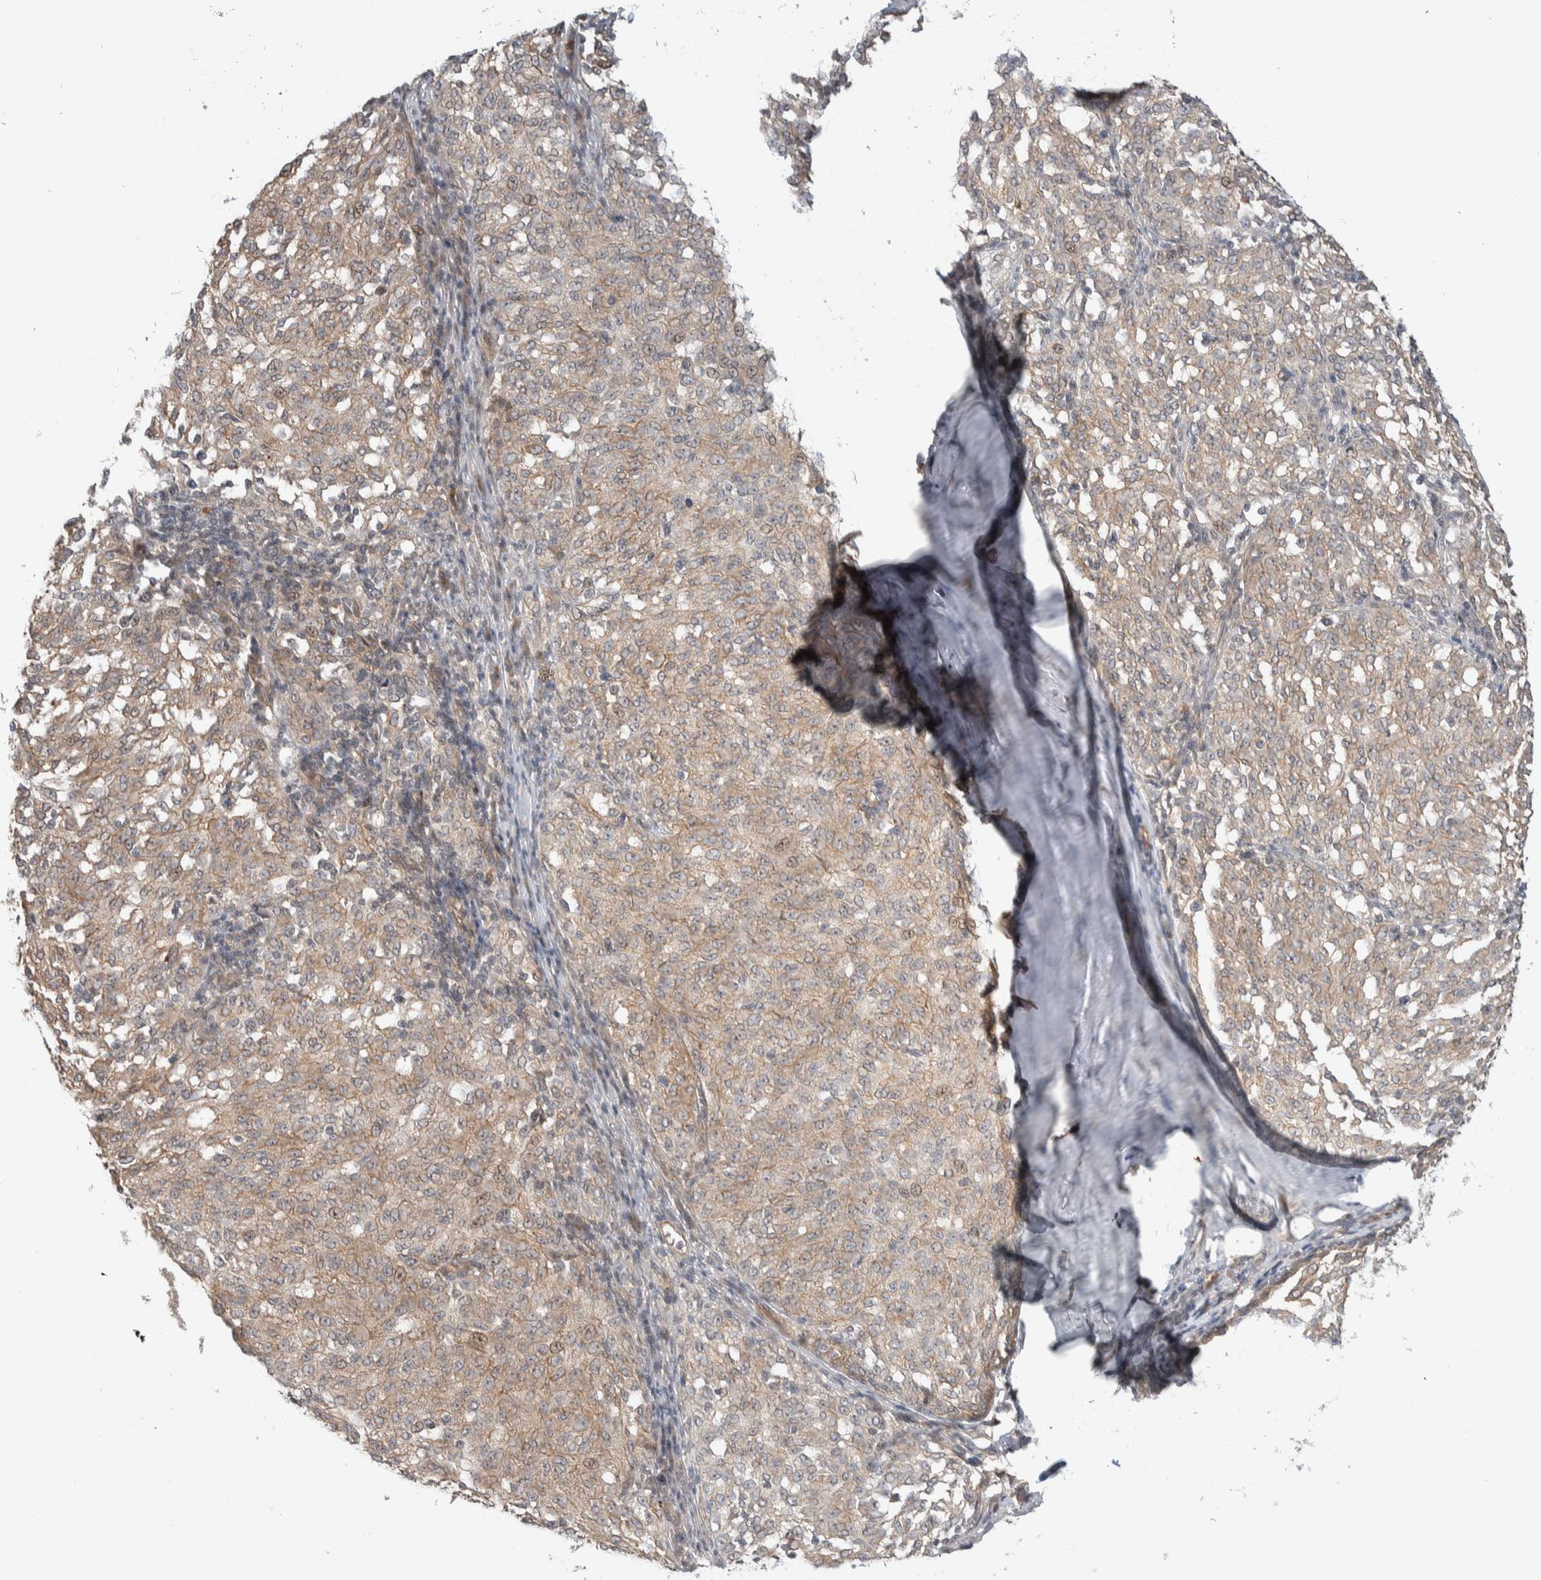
{"staining": {"intensity": "weak", "quantity": ">75%", "location": "cytoplasmic/membranous"}, "tissue": "melanoma", "cell_type": "Tumor cells", "image_type": "cancer", "snomed": [{"axis": "morphology", "description": "Malignant melanoma, NOS"}, {"axis": "topography", "description": "Skin"}], "caption": "Brown immunohistochemical staining in human melanoma reveals weak cytoplasmic/membranous expression in about >75% of tumor cells. (Stains: DAB in brown, nuclei in blue, Microscopy: brightfield microscopy at high magnification).", "gene": "DEPTOR", "patient": {"sex": "female", "age": 72}}